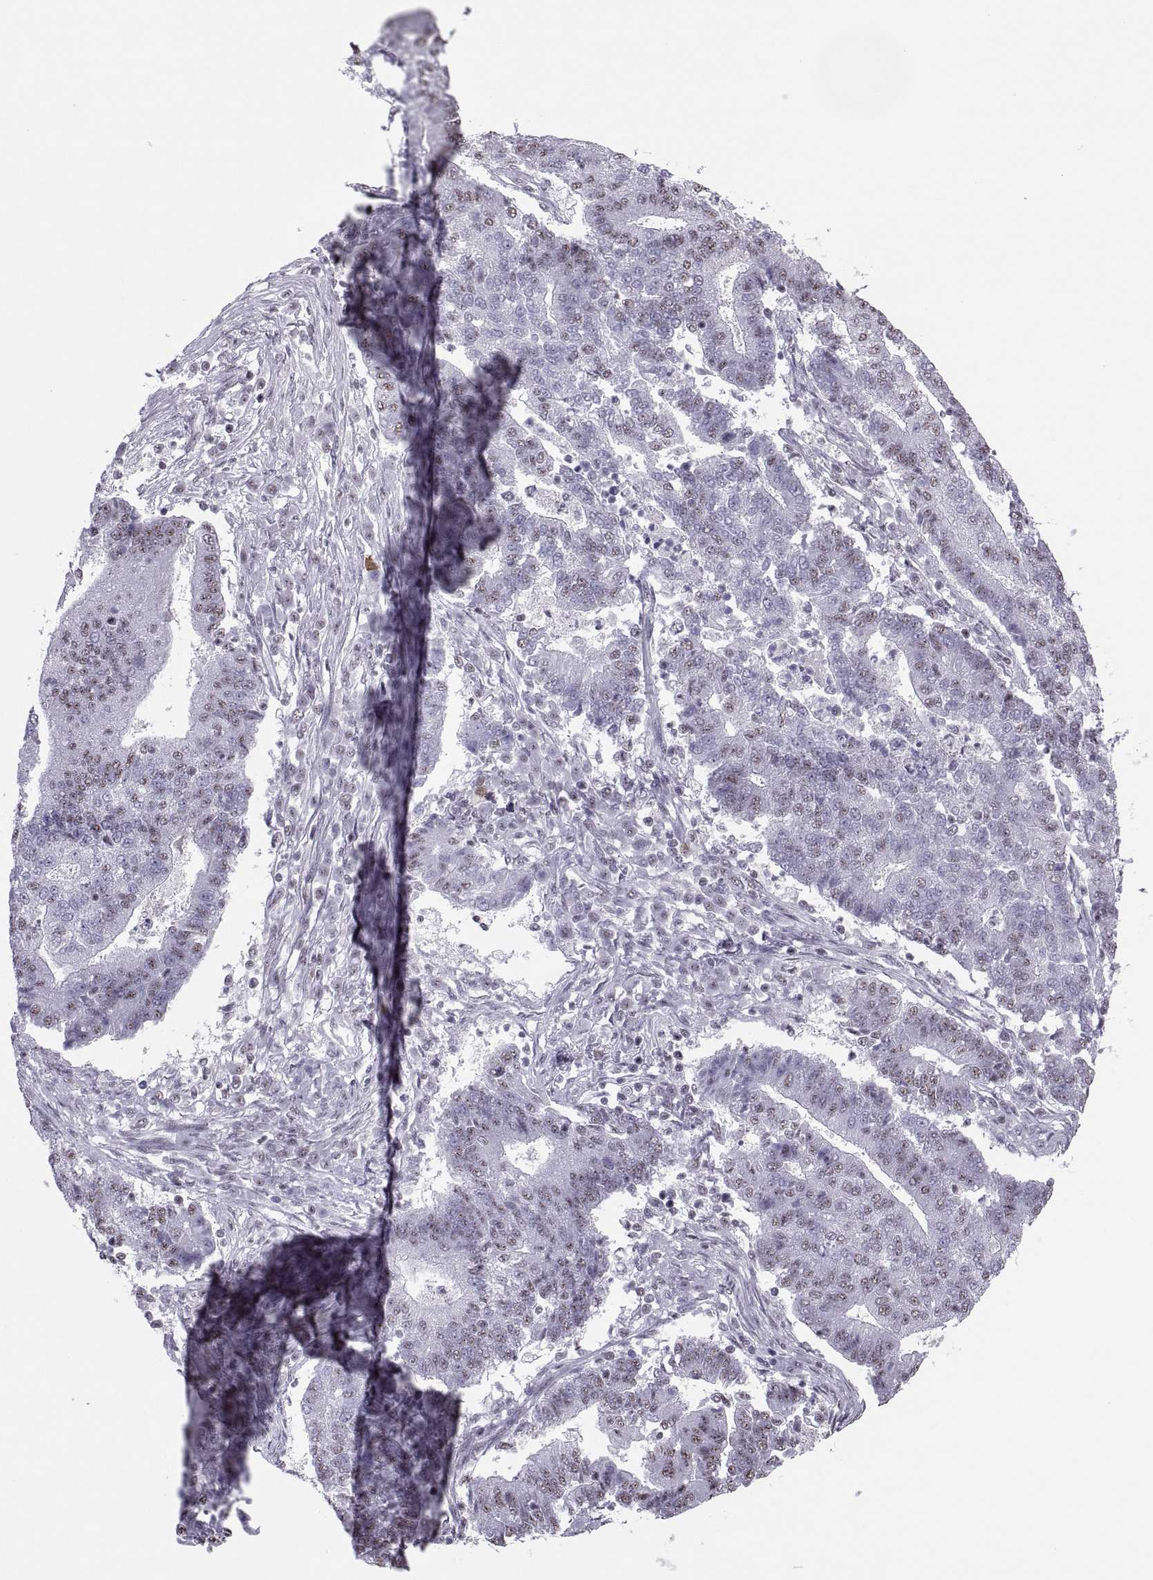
{"staining": {"intensity": "weak", "quantity": "25%-75%", "location": "nuclear"}, "tissue": "endometrial cancer", "cell_type": "Tumor cells", "image_type": "cancer", "snomed": [{"axis": "morphology", "description": "Adenocarcinoma, NOS"}, {"axis": "topography", "description": "Uterus"}, {"axis": "topography", "description": "Endometrium"}], "caption": "Protein staining by immunohistochemistry (IHC) demonstrates weak nuclear positivity in approximately 25%-75% of tumor cells in endometrial cancer (adenocarcinoma). The protein of interest is shown in brown color, while the nuclei are stained blue.", "gene": "MAGEA4", "patient": {"sex": "female", "age": 54}}